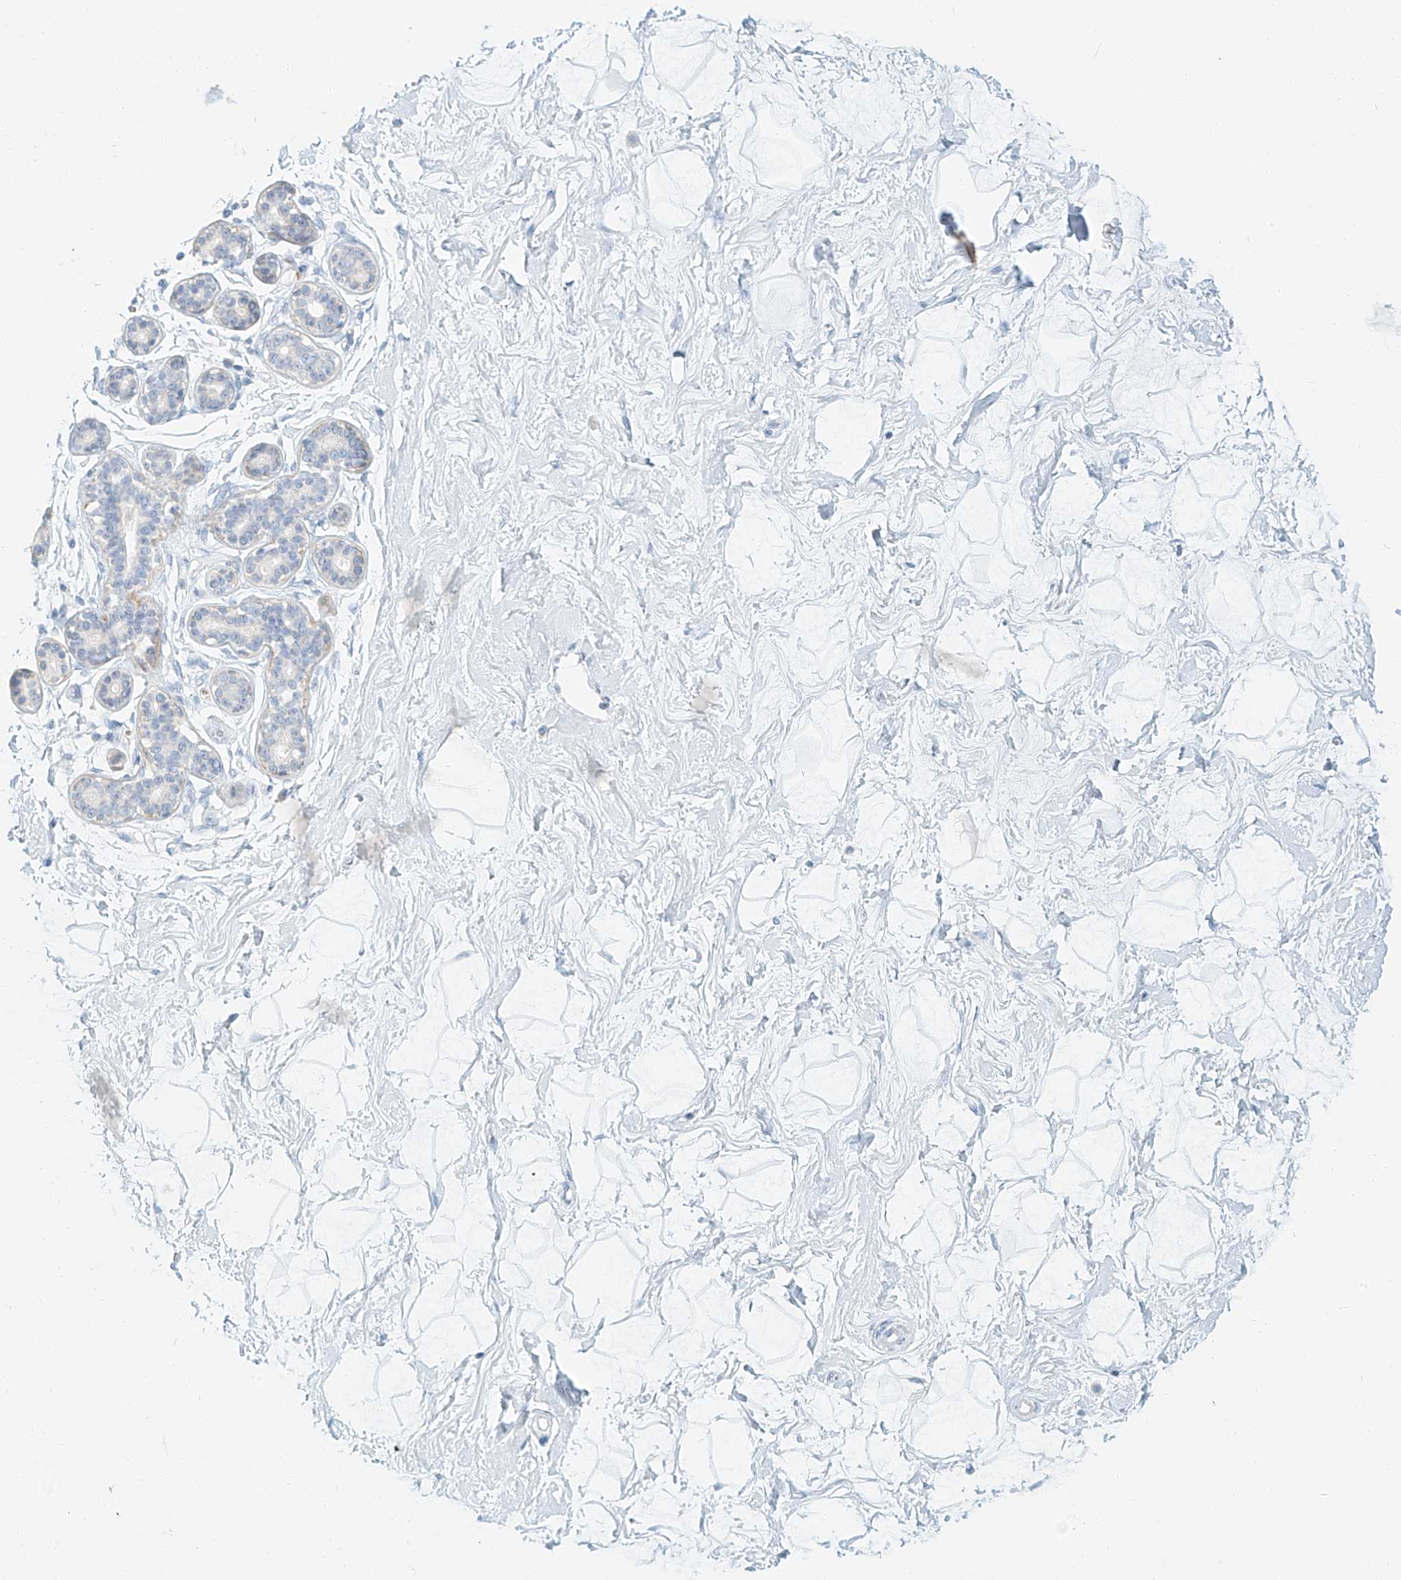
{"staining": {"intensity": "negative", "quantity": "none", "location": "none"}, "tissue": "breast", "cell_type": "Adipocytes", "image_type": "normal", "snomed": [{"axis": "morphology", "description": "Normal tissue, NOS"}, {"axis": "morphology", "description": "Adenoma, NOS"}, {"axis": "topography", "description": "Breast"}], "caption": "Histopathology image shows no significant protein expression in adipocytes of normal breast. (Immunohistochemistry, brightfield microscopy, high magnification).", "gene": "PGC", "patient": {"sex": "female", "age": 23}}